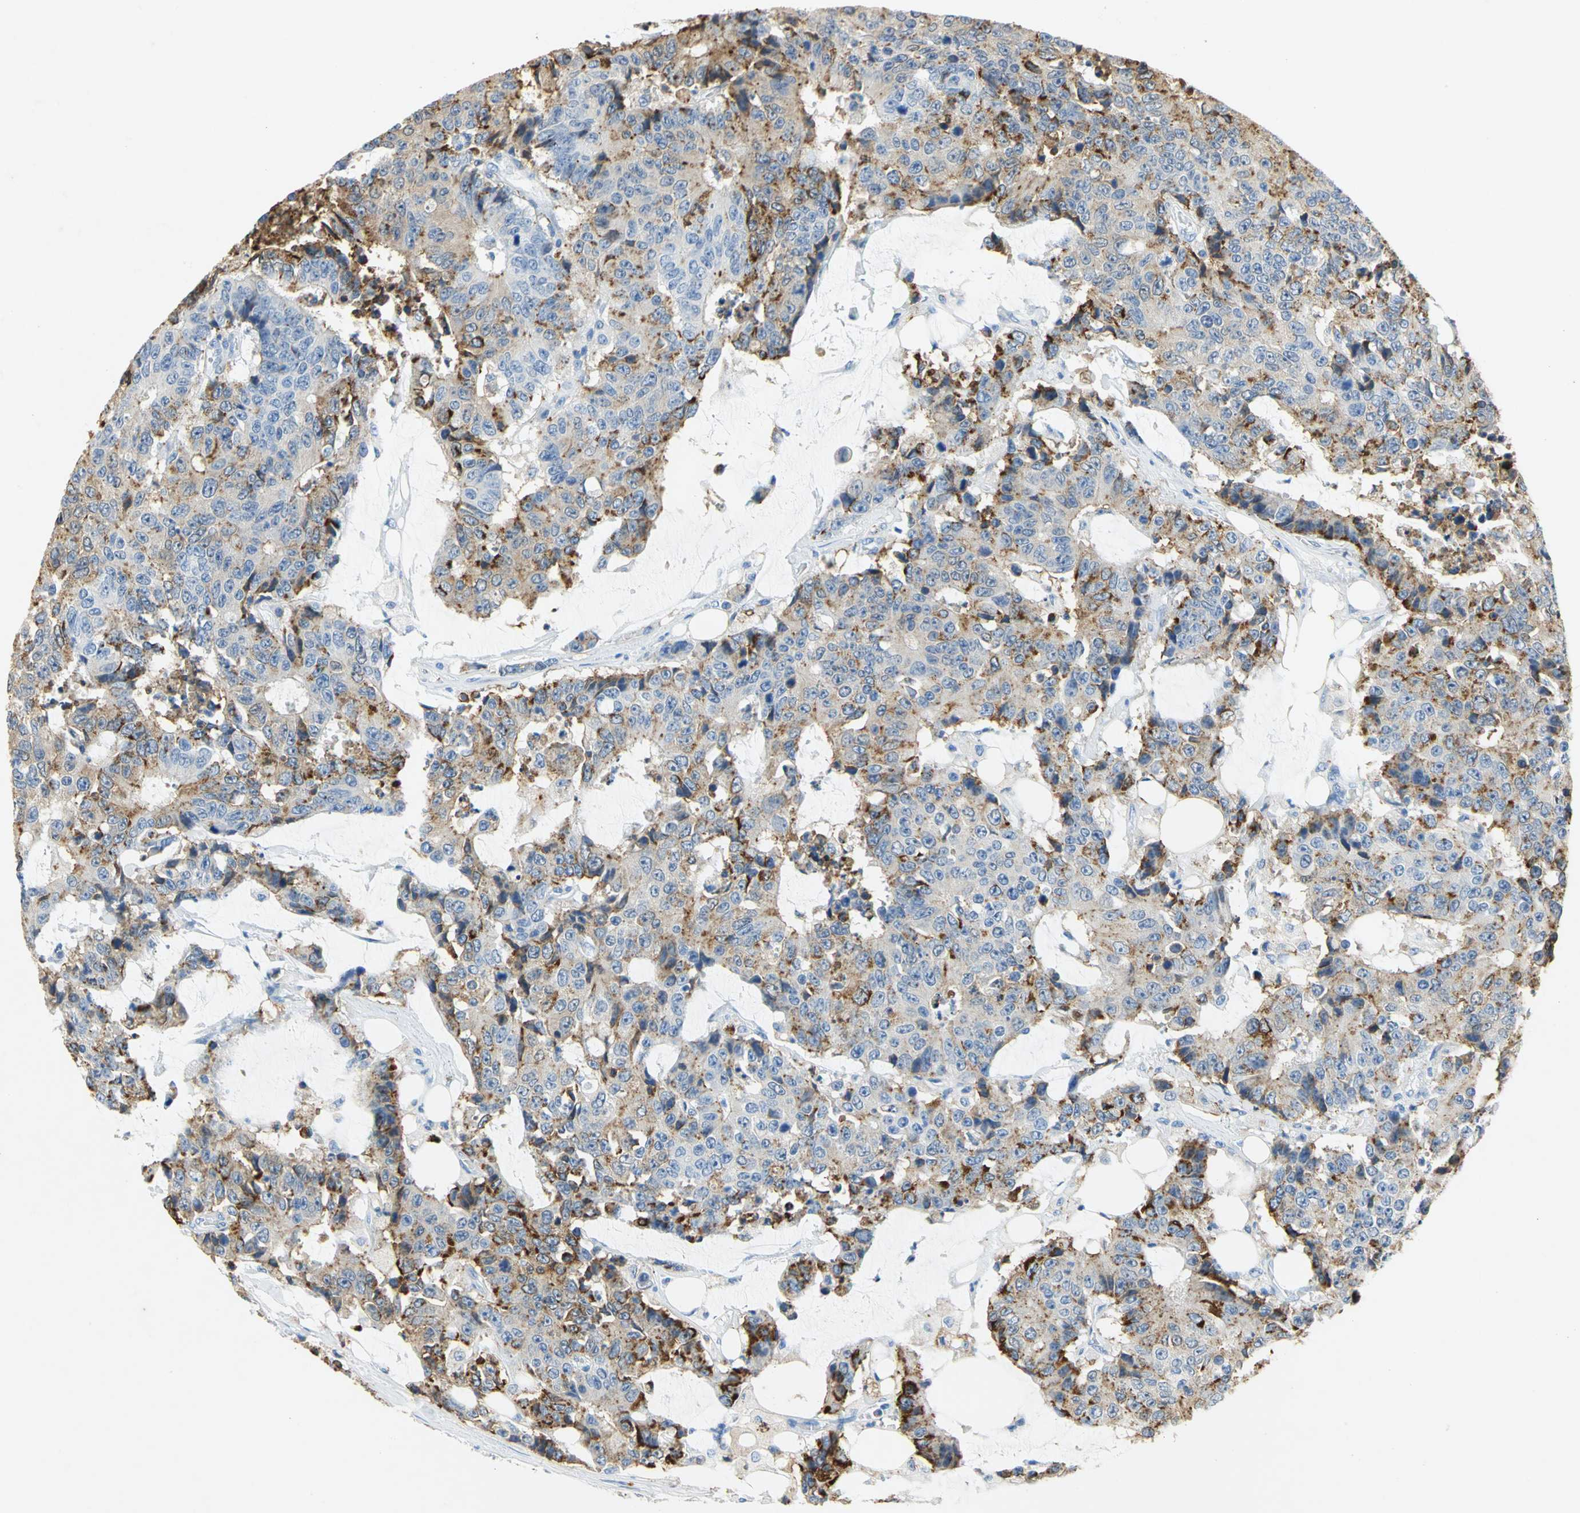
{"staining": {"intensity": "strong", "quantity": "25%-75%", "location": "cytoplasmic/membranous"}, "tissue": "colorectal cancer", "cell_type": "Tumor cells", "image_type": "cancer", "snomed": [{"axis": "morphology", "description": "Adenocarcinoma, NOS"}, {"axis": "topography", "description": "Colon"}], "caption": "A photomicrograph of colorectal cancer stained for a protein displays strong cytoplasmic/membranous brown staining in tumor cells.", "gene": "ANXA4", "patient": {"sex": "female", "age": 86}}